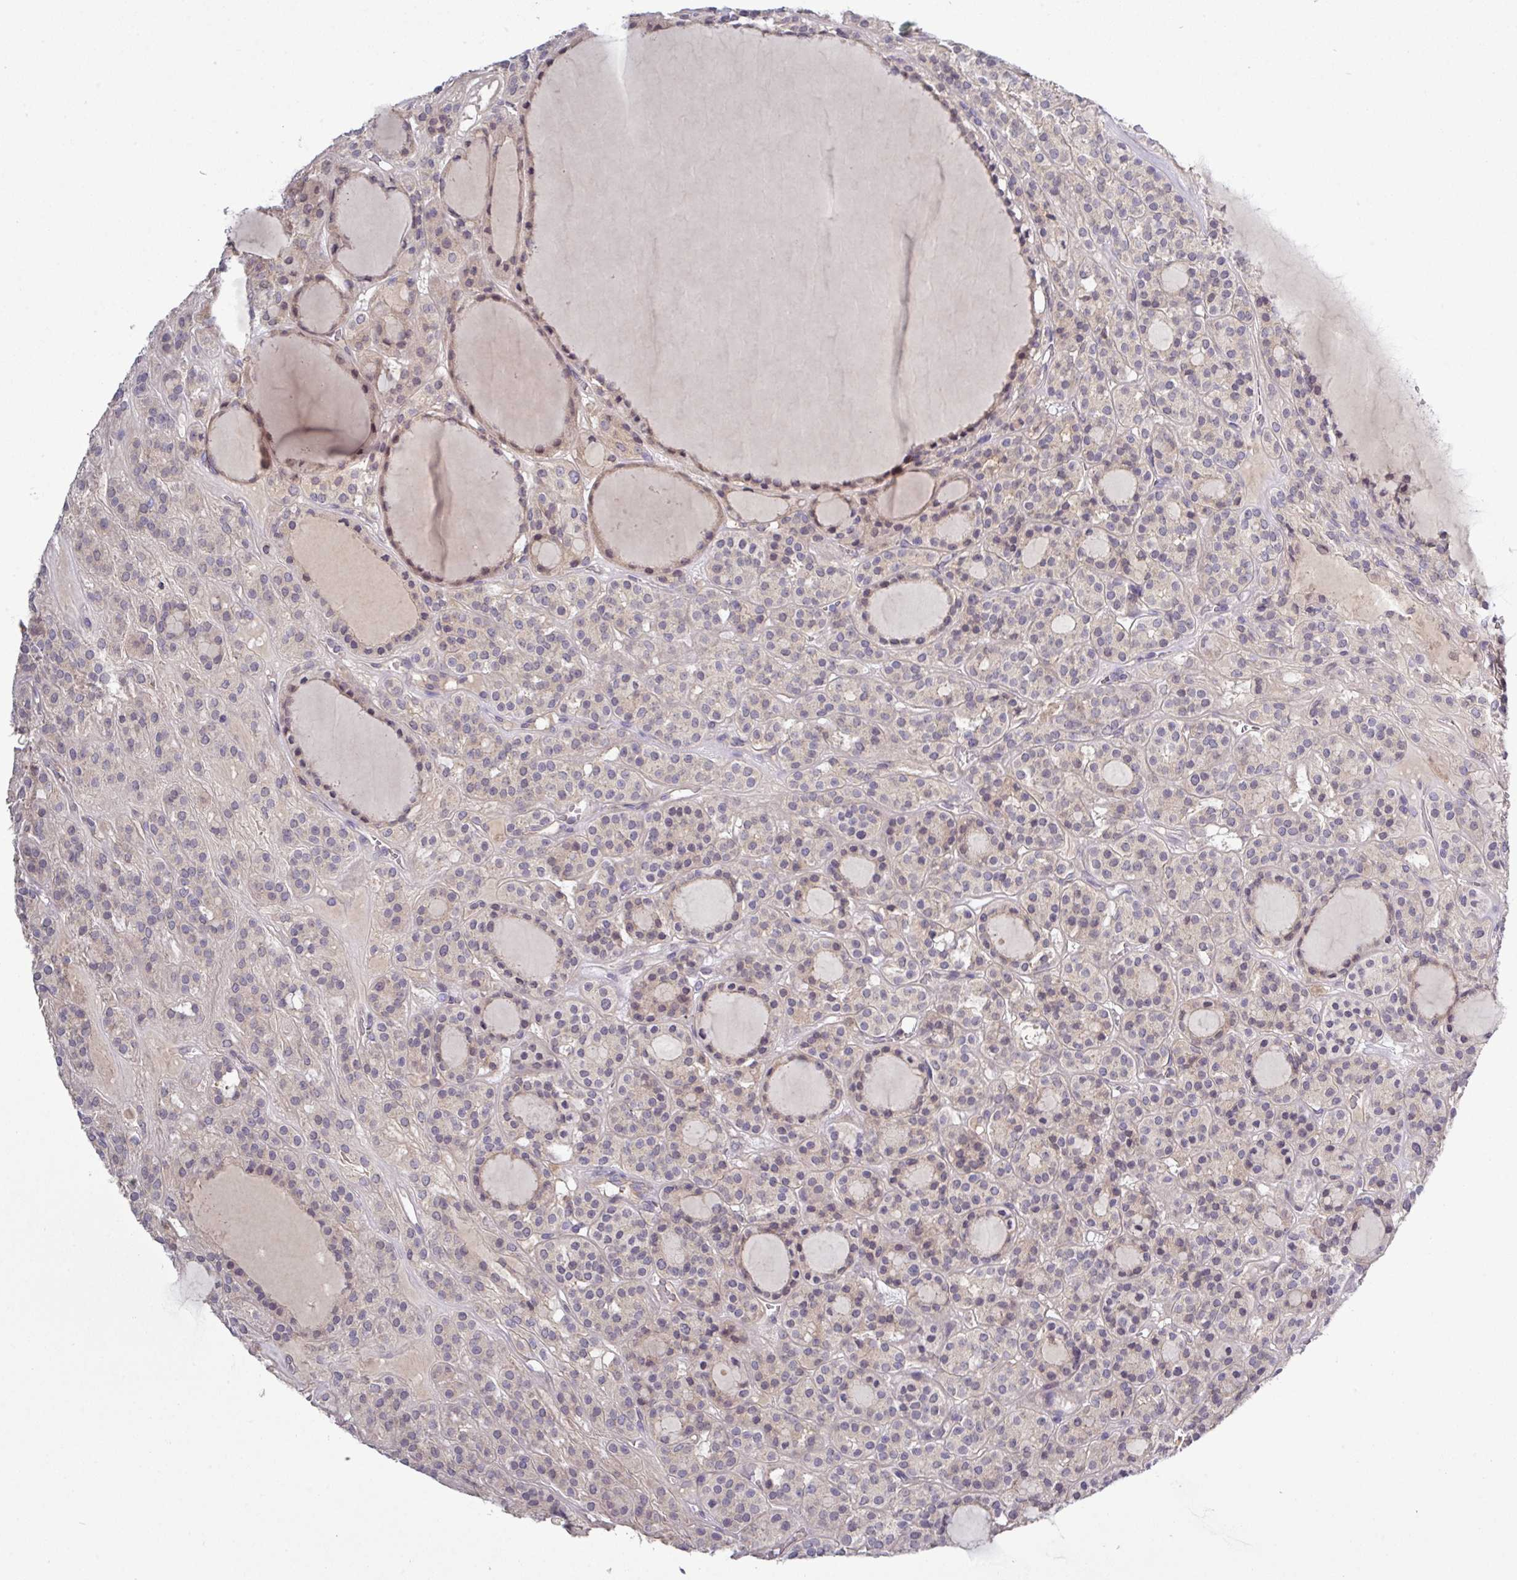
{"staining": {"intensity": "negative", "quantity": "none", "location": "none"}, "tissue": "thyroid cancer", "cell_type": "Tumor cells", "image_type": "cancer", "snomed": [{"axis": "morphology", "description": "Follicular adenoma carcinoma, NOS"}, {"axis": "topography", "description": "Thyroid gland"}], "caption": "High magnification brightfield microscopy of thyroid cancer (follicular adenoma carcinoma) stained with DAB (3,3'-diaminobenzidine) (brown) and counterstained with hematoxylin (blue): tumor cells show no significant expression.", "gene": "TMEM62", "patient": {"sex": "female", "age": 63}}